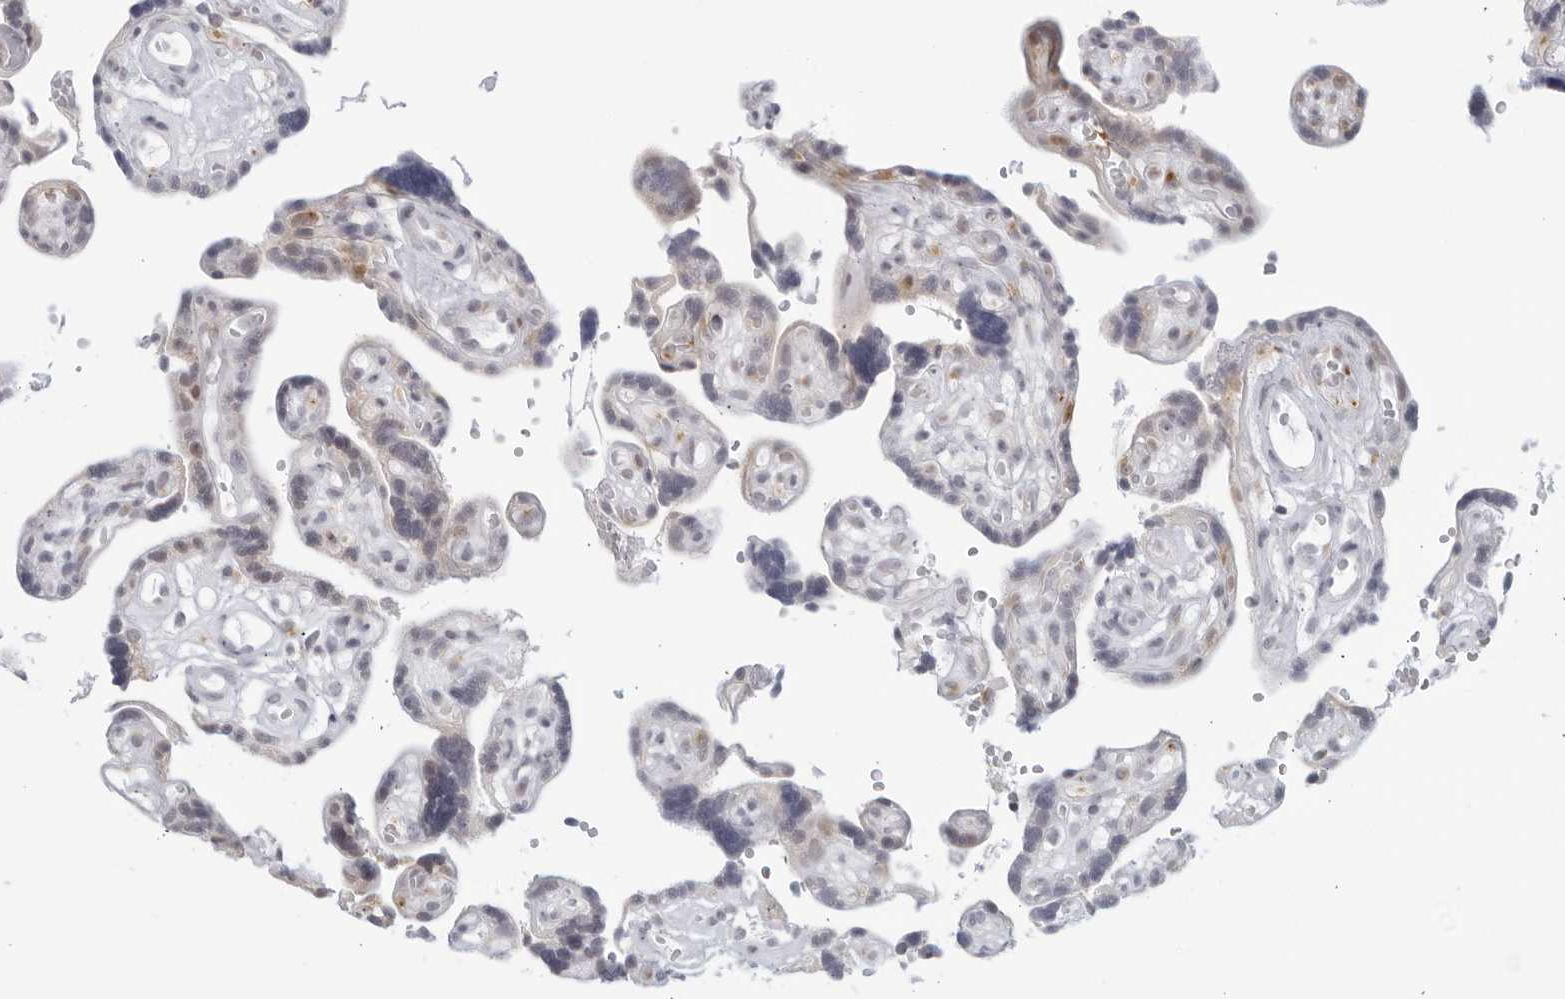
{"staining": {"intensity": "moderate", "quantity": ">75%", "location": "cytoplasmic/membranous"}, "tissue": "placenta", "cell_type": "Decidual cells", "image_type": "normal", "snomed": [{"axis": "morphology", "description": "Normal tissue, NOS"}, {"axis": "topography", "description": "Placenta"}], "caption": "The immunohistochemical stain highlights moderate cytoplasmic/membranous staining in decidual cells of normal placenta.", "gene": "WDTC1", "patient": {"sex": "female", "age": 30}}